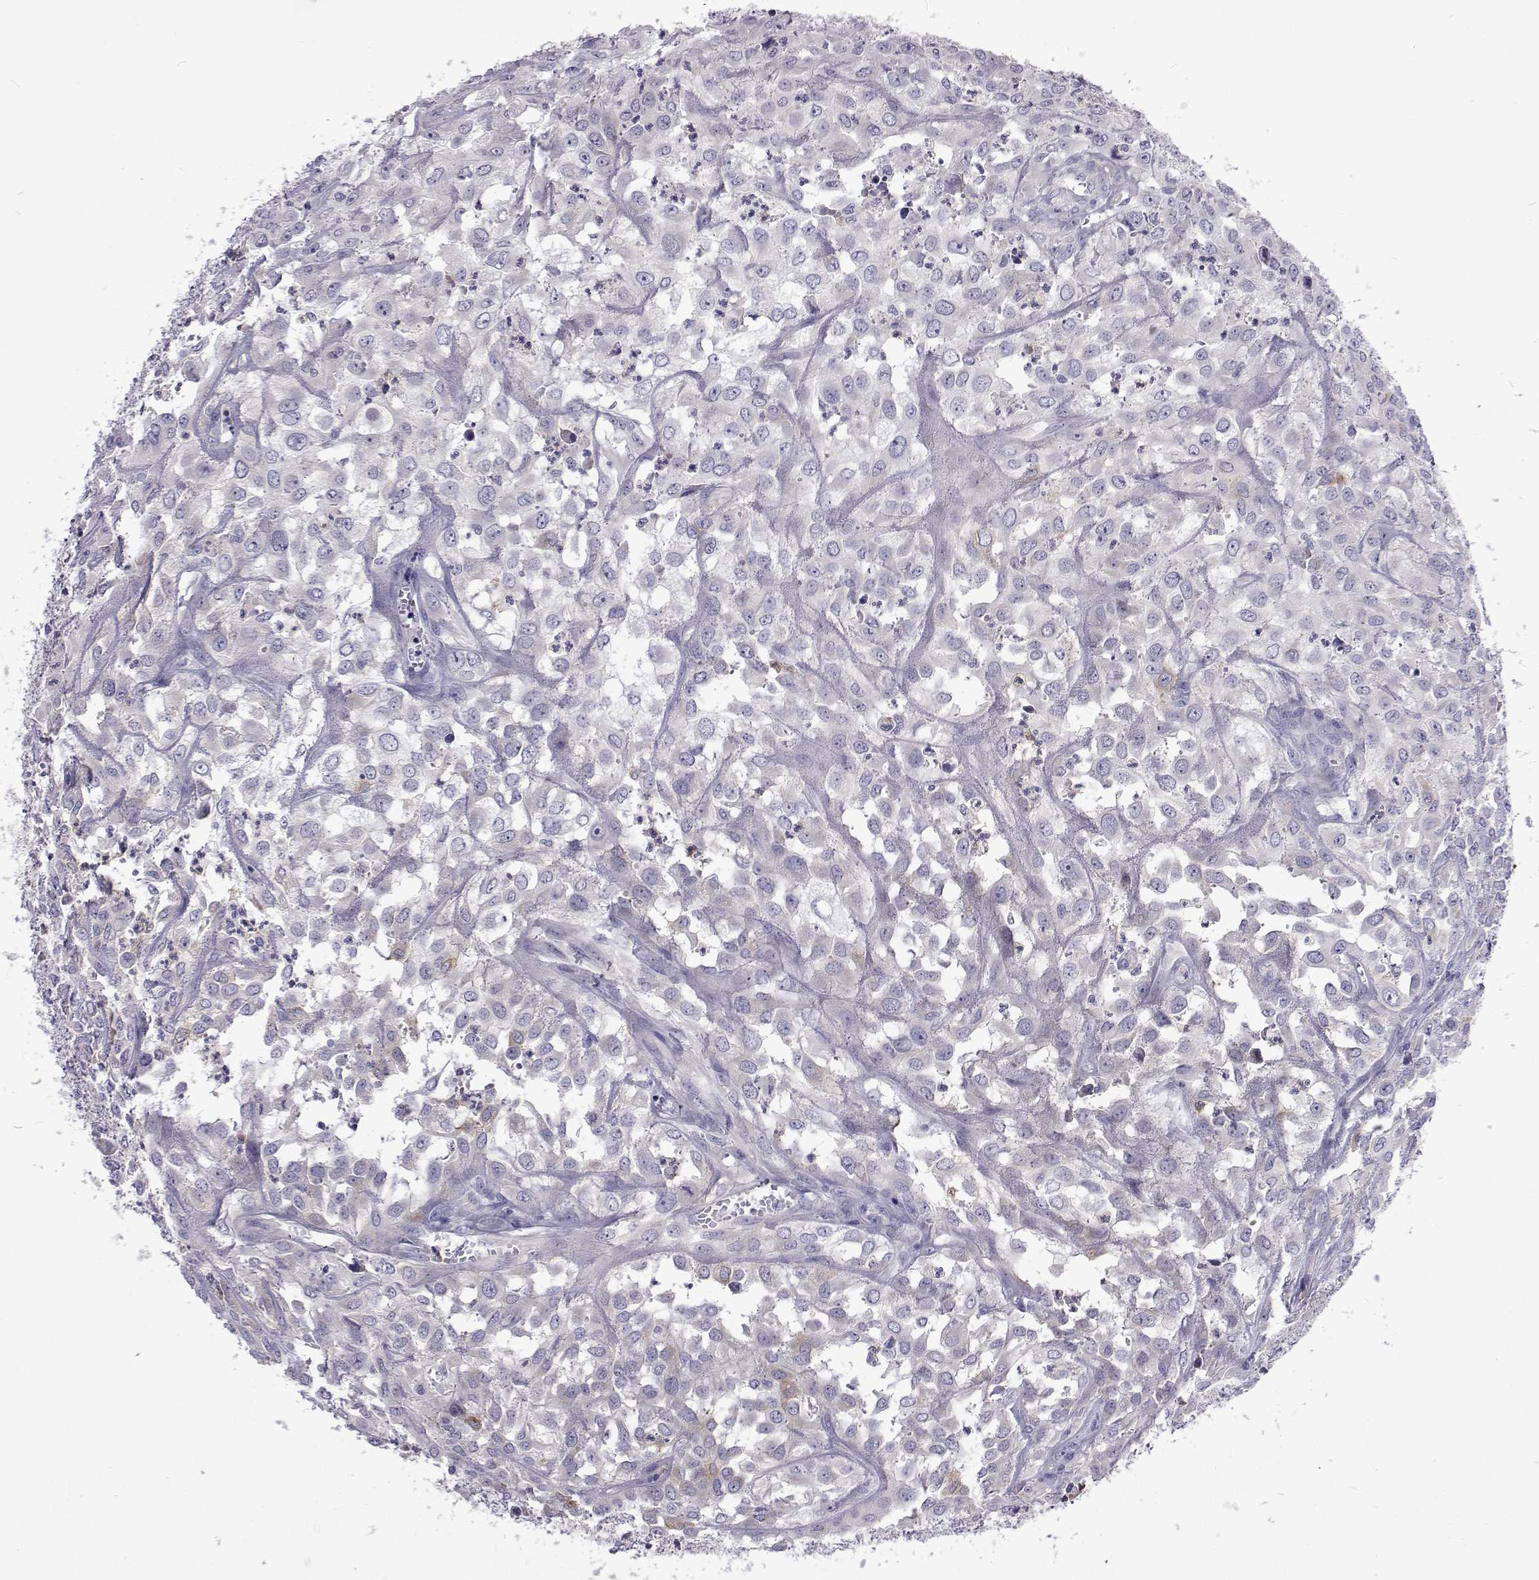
{"staining": {"intensity": "negative", "quantity": "none", "location": "none"}, "tissue": "urothelial cancer", "cell_type": "Tumor cells", "image_type": "cancer", "snomed": [{"axis": "morphology", "description": "Urothelial carcinoma, High grade"}, {"axis": "topography", "description": "Urinary bladder"}], "caption": "Micrograph shows no protein staining in tumor cells of urothelial carcinoma (high-grade) tissue. (DAB (3,3'-diaminobenzidine) immunohistochemistry (IHC) with hematoxylin counter stain).", "gene": "NPR3", "patient": {"sex": "male", "age": 67}}